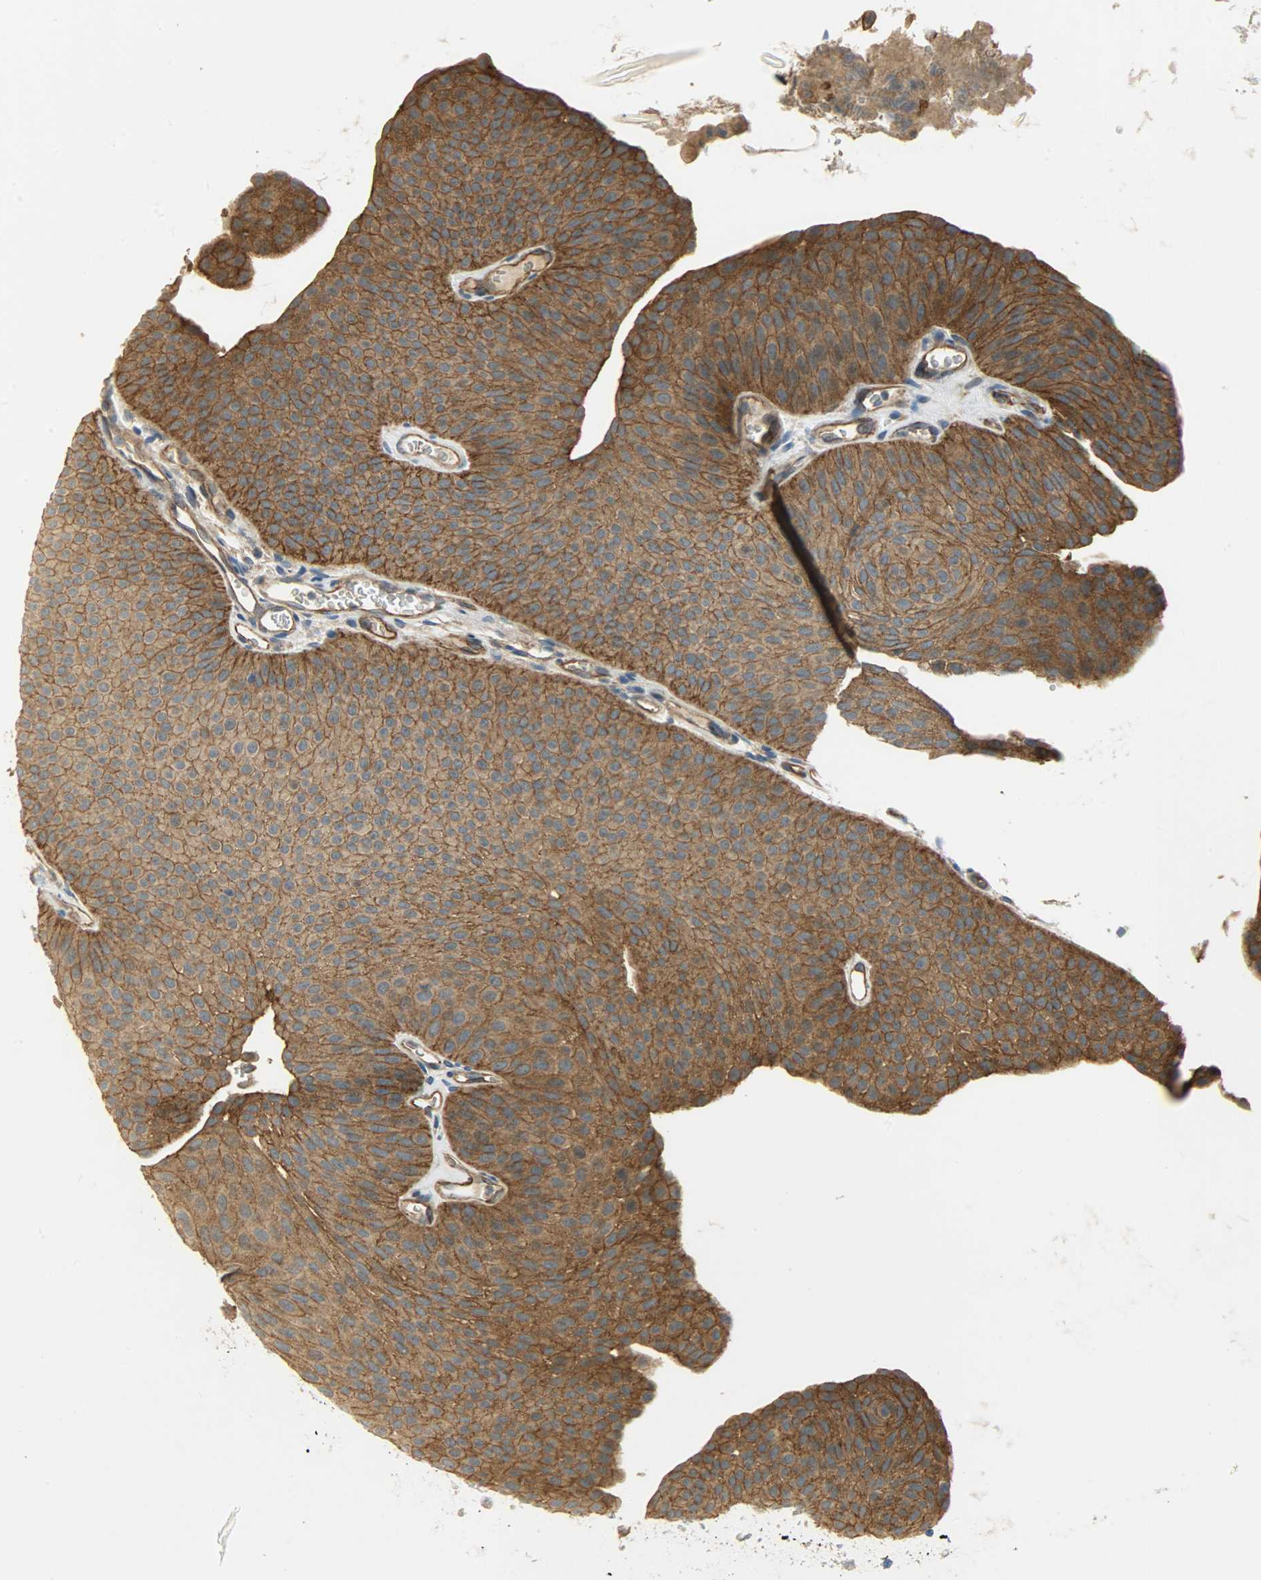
{"staining": {"intensity": "moderate", "quantity": ">75%", "location": "cytoplasmic/membranous"}, "tissue": "urothelial cancer", "cell_type": "Tumor cells", "image_type": "cancer", "snomed": [{"axis": "morphology", "description": "Urothelial carcinoma, Low grade"}, {"axis": "topography", "description": "Urinary bladder"}], "caption": "Tumor cells exhibit moderate cytoplasmic/membranous positivity in approximately >75% of cells in urothelial carcinoma (low-grade).", "gene": "KIAA1217", "patient": {"sex": "female", "age": 60}}